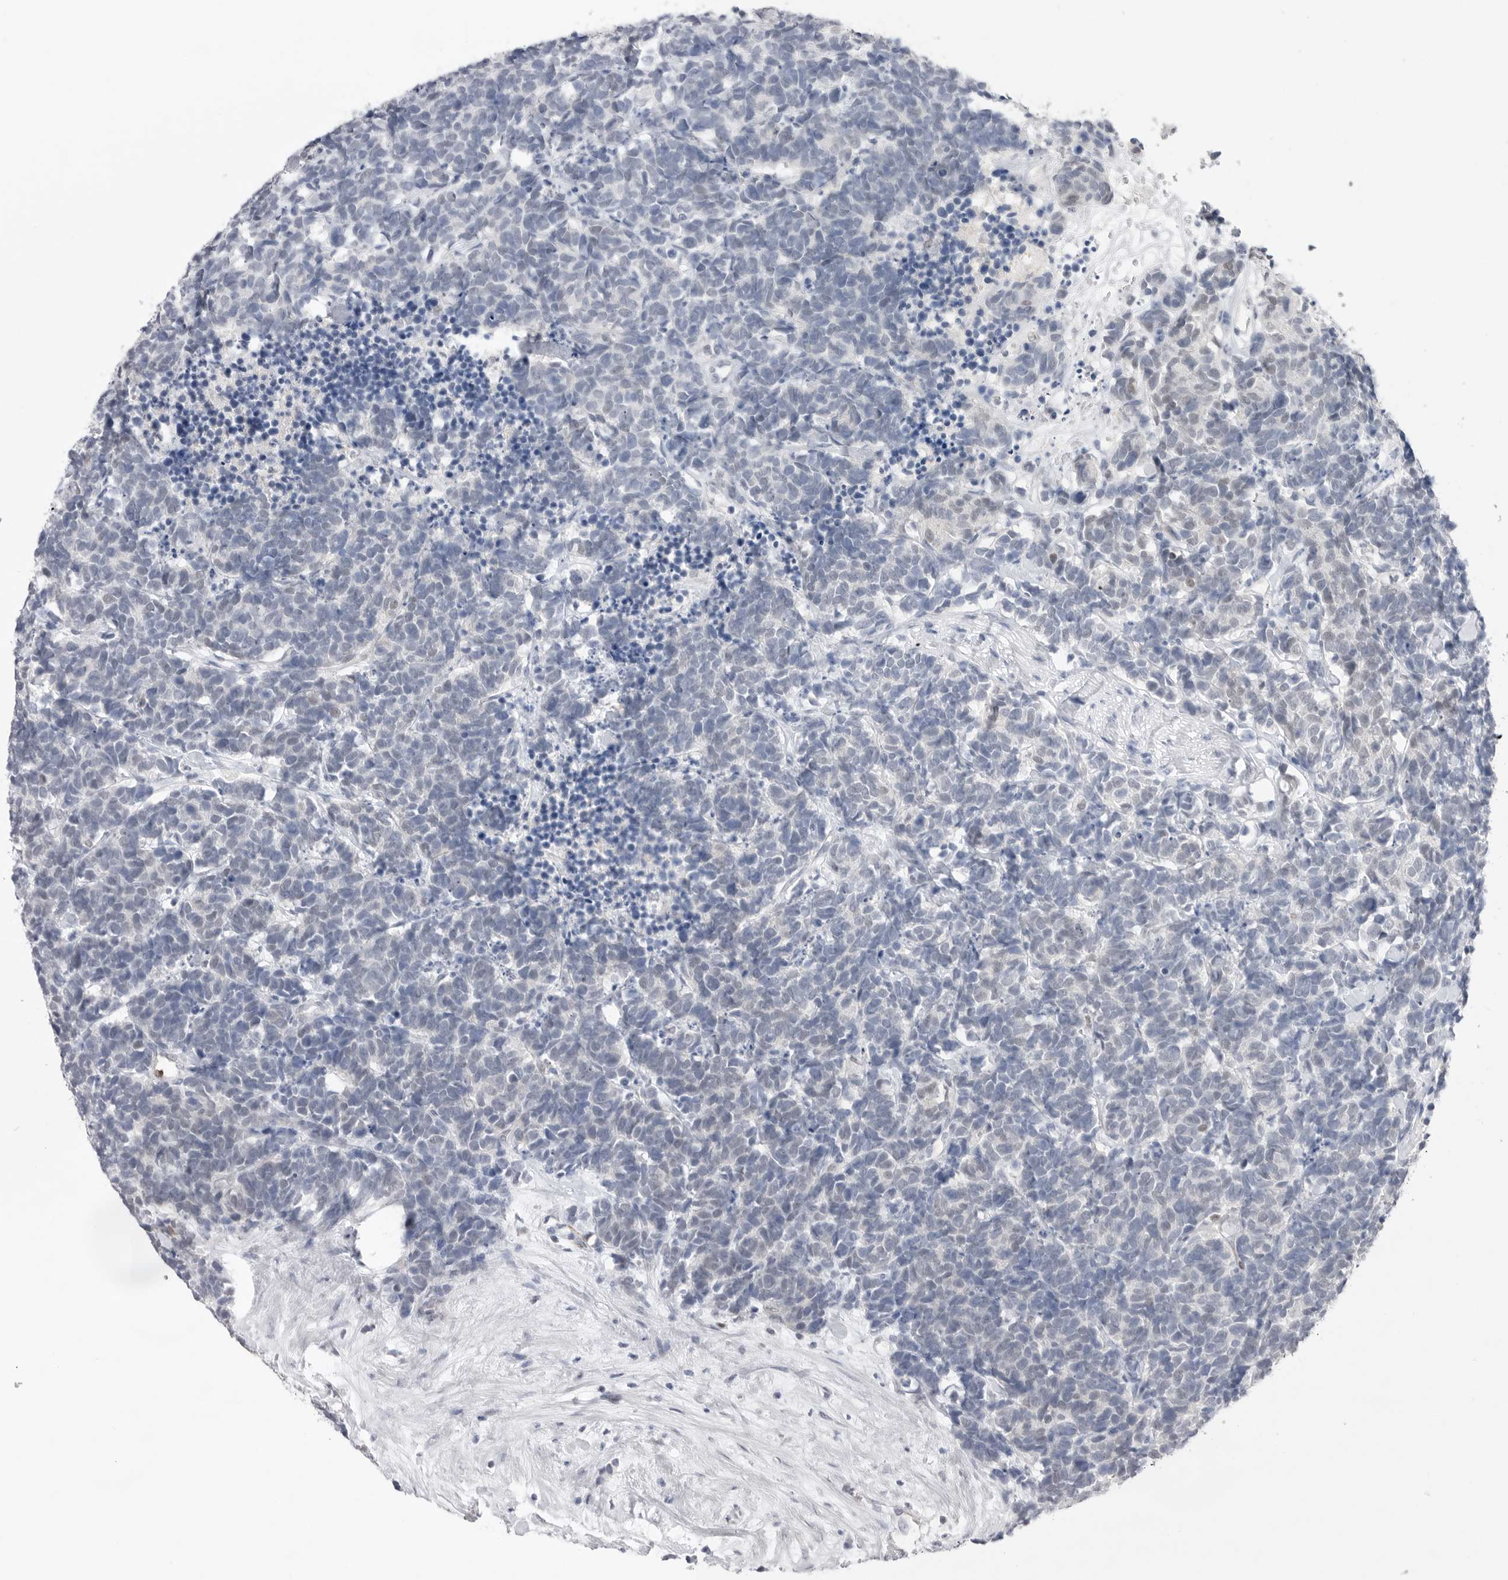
{"staining": {"intensity": "negative", "quantity": "none", "location": "none"}, "tissue": "carcinoid", "cell_type": "Tumor cells", "image_type": "cancer", "snomed": [{"axis": "morphology", "description": "Carcinoma, NOS"}, {"axis": "morphology", "description": "Carcinoid, malignant, NOS"}, {"axis": "topography", "description": "Urinary bladder"}], "caption": "Photomicrograph shows no protein staining in tumor cells of carcinoma tissue.", "gene": "ZBTB7B", "patient": {"sex": "male", "age": 57}}